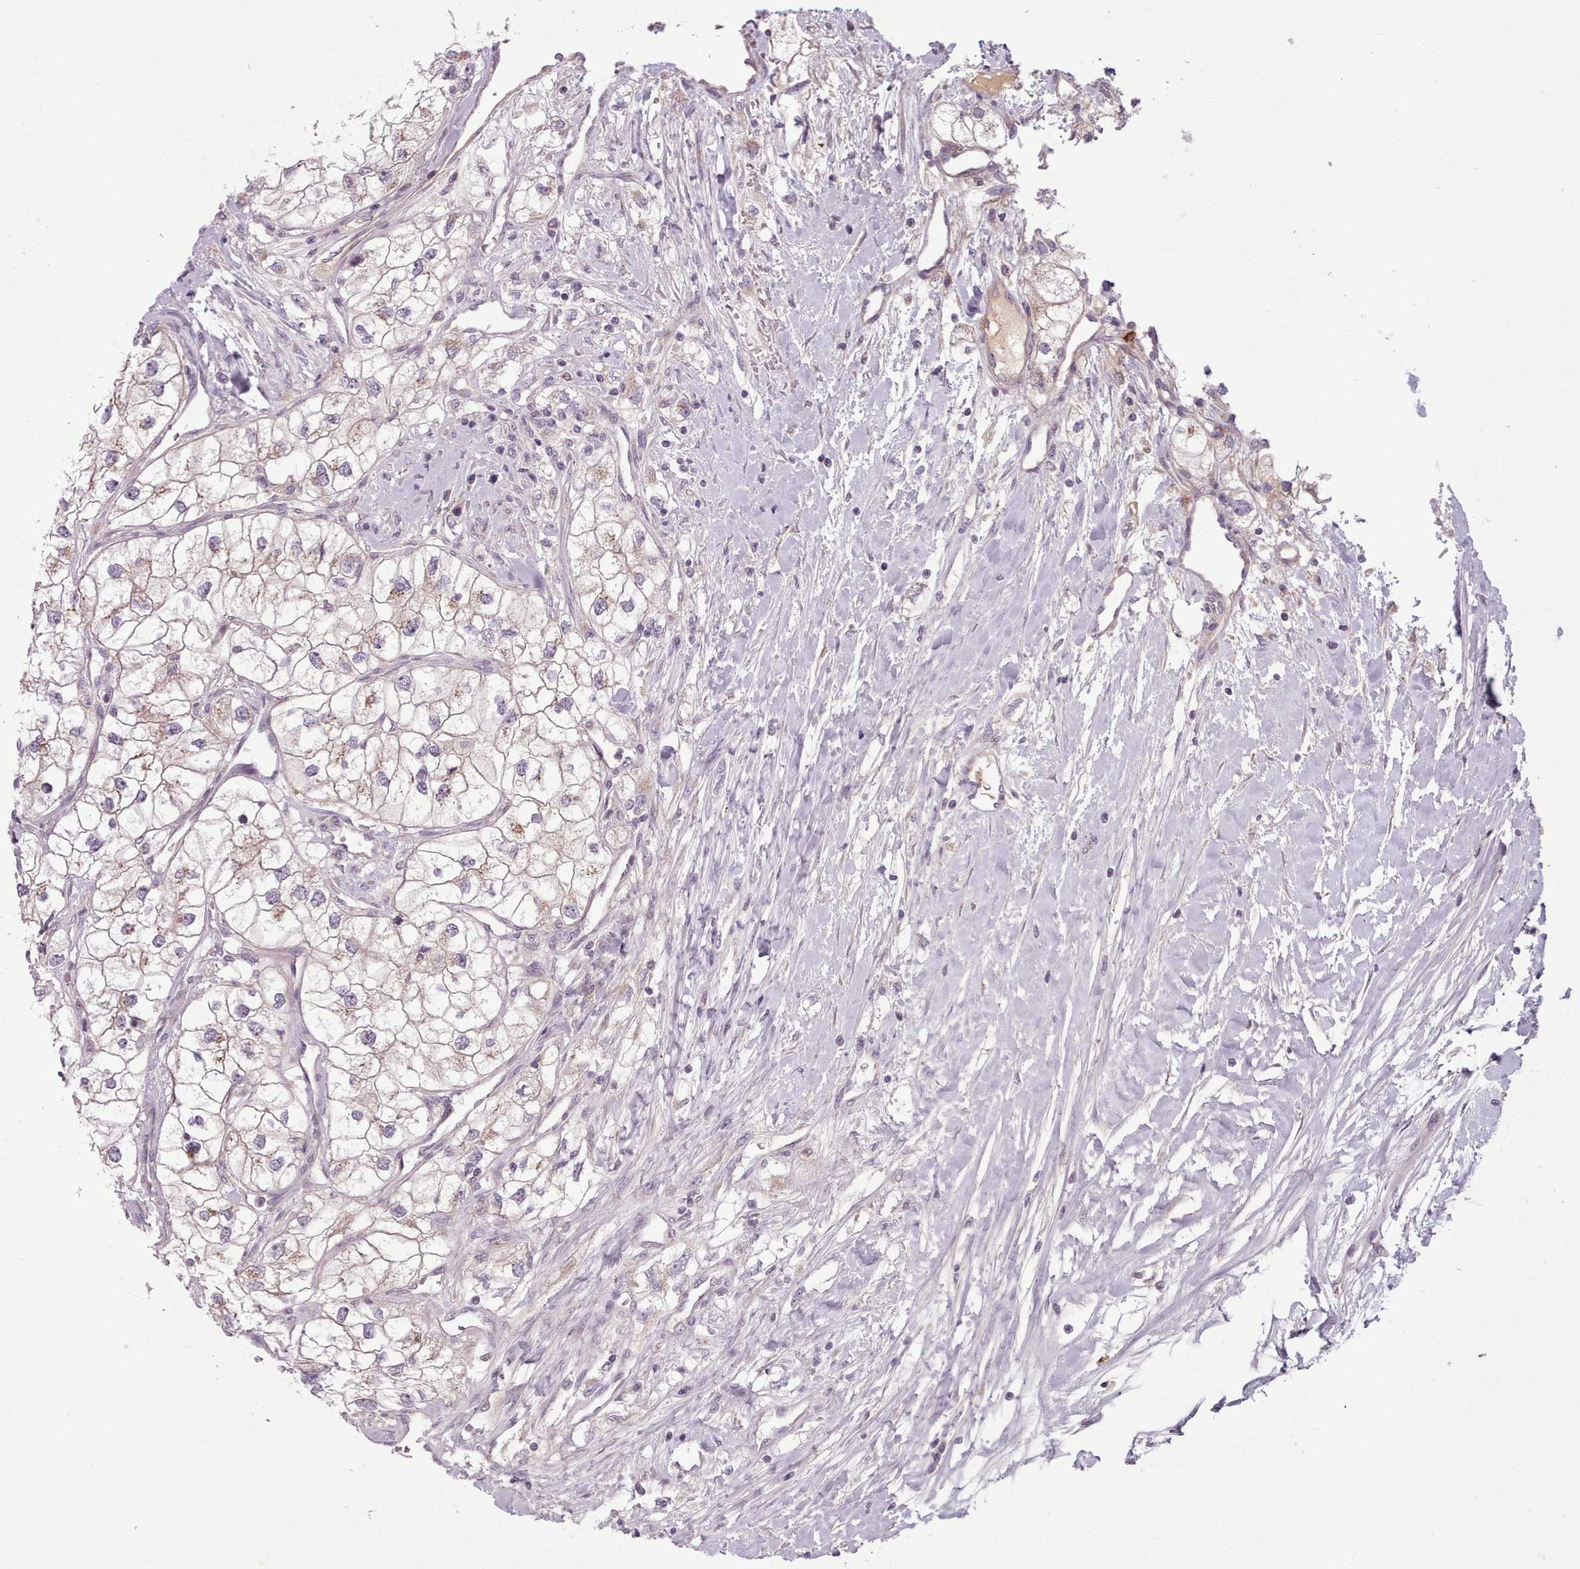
{"staining": {"intensity": "weak", "quantity": "25%-75%", "location": "cytoplasmic/membranous"}, "tissue": "renal cancer", "cell_type": "Tumor cells", "image_type": "cancer", "snomed": [{"axis": "morphology", "description": "Adenocarcinoma, NOS"}, {"axis": "topography", "description": "Kidney"}], "caption": "A brown stain shows weak cytoplasmic/membranous expression of a protein in renal adenocarcinoma tumor cells.", "gene": "LAPTM5", "patient": {"sex": "male", "age": 59}}